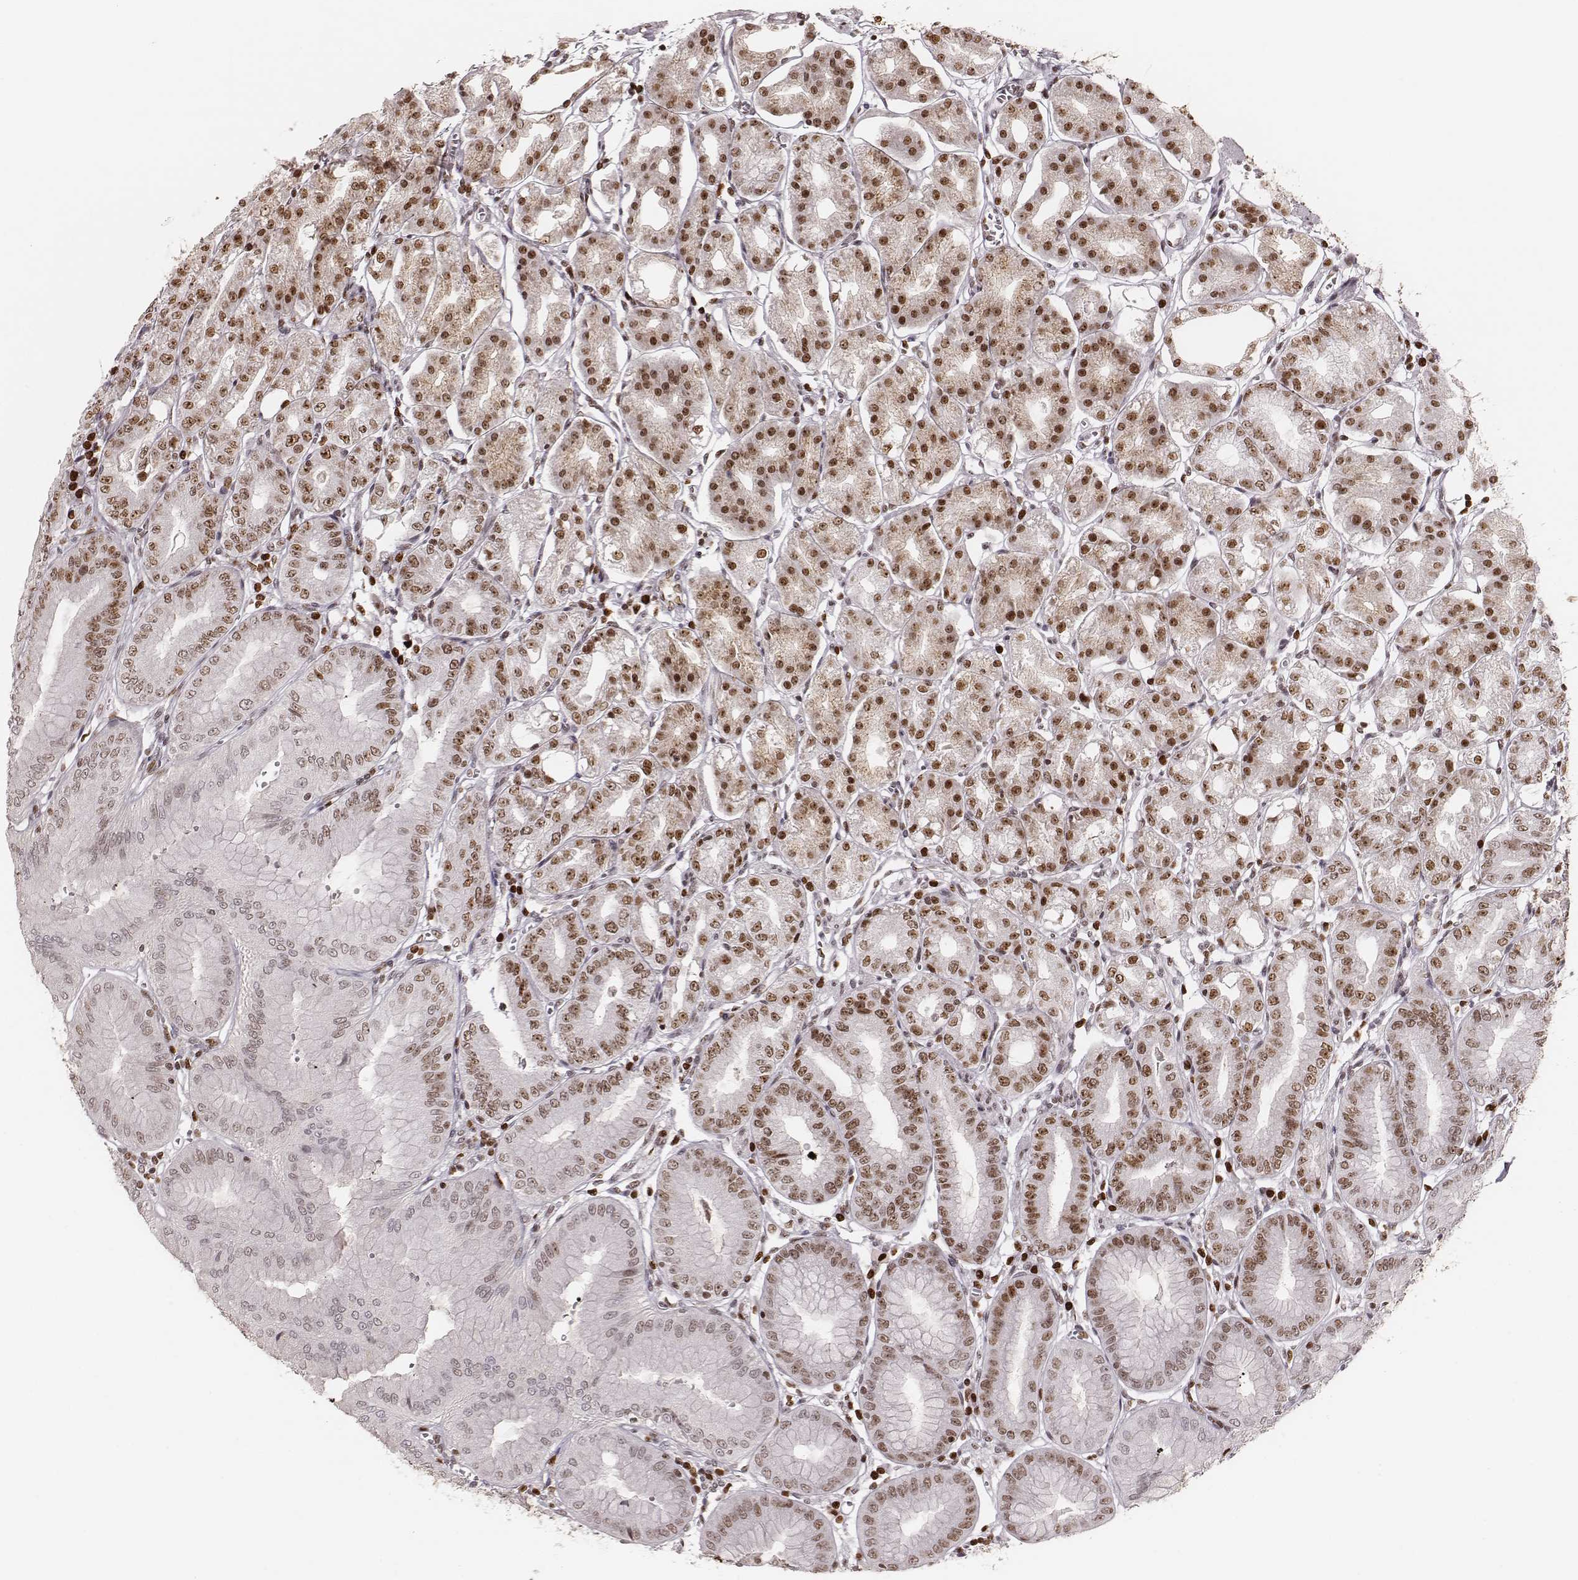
{"staining": {"intensity": "strong", "quantity": ">75%", "location": "nuclear"}, "tissue": "stomach", "cell_type": "Glandular cells", "image_type": "normal", "snomed": [{"axis": "morphology", "description": "Normal tissue, NOS"}, {"axis": "topography", "description": "Stomach, lower"}], "caption": "Normal stomach reveals strong nuclear staining in about >75% of glandular cells, visualized by immunohistochemistry.", "gene": "PARP1", "patient": {"sex": "male", "age": 71}}